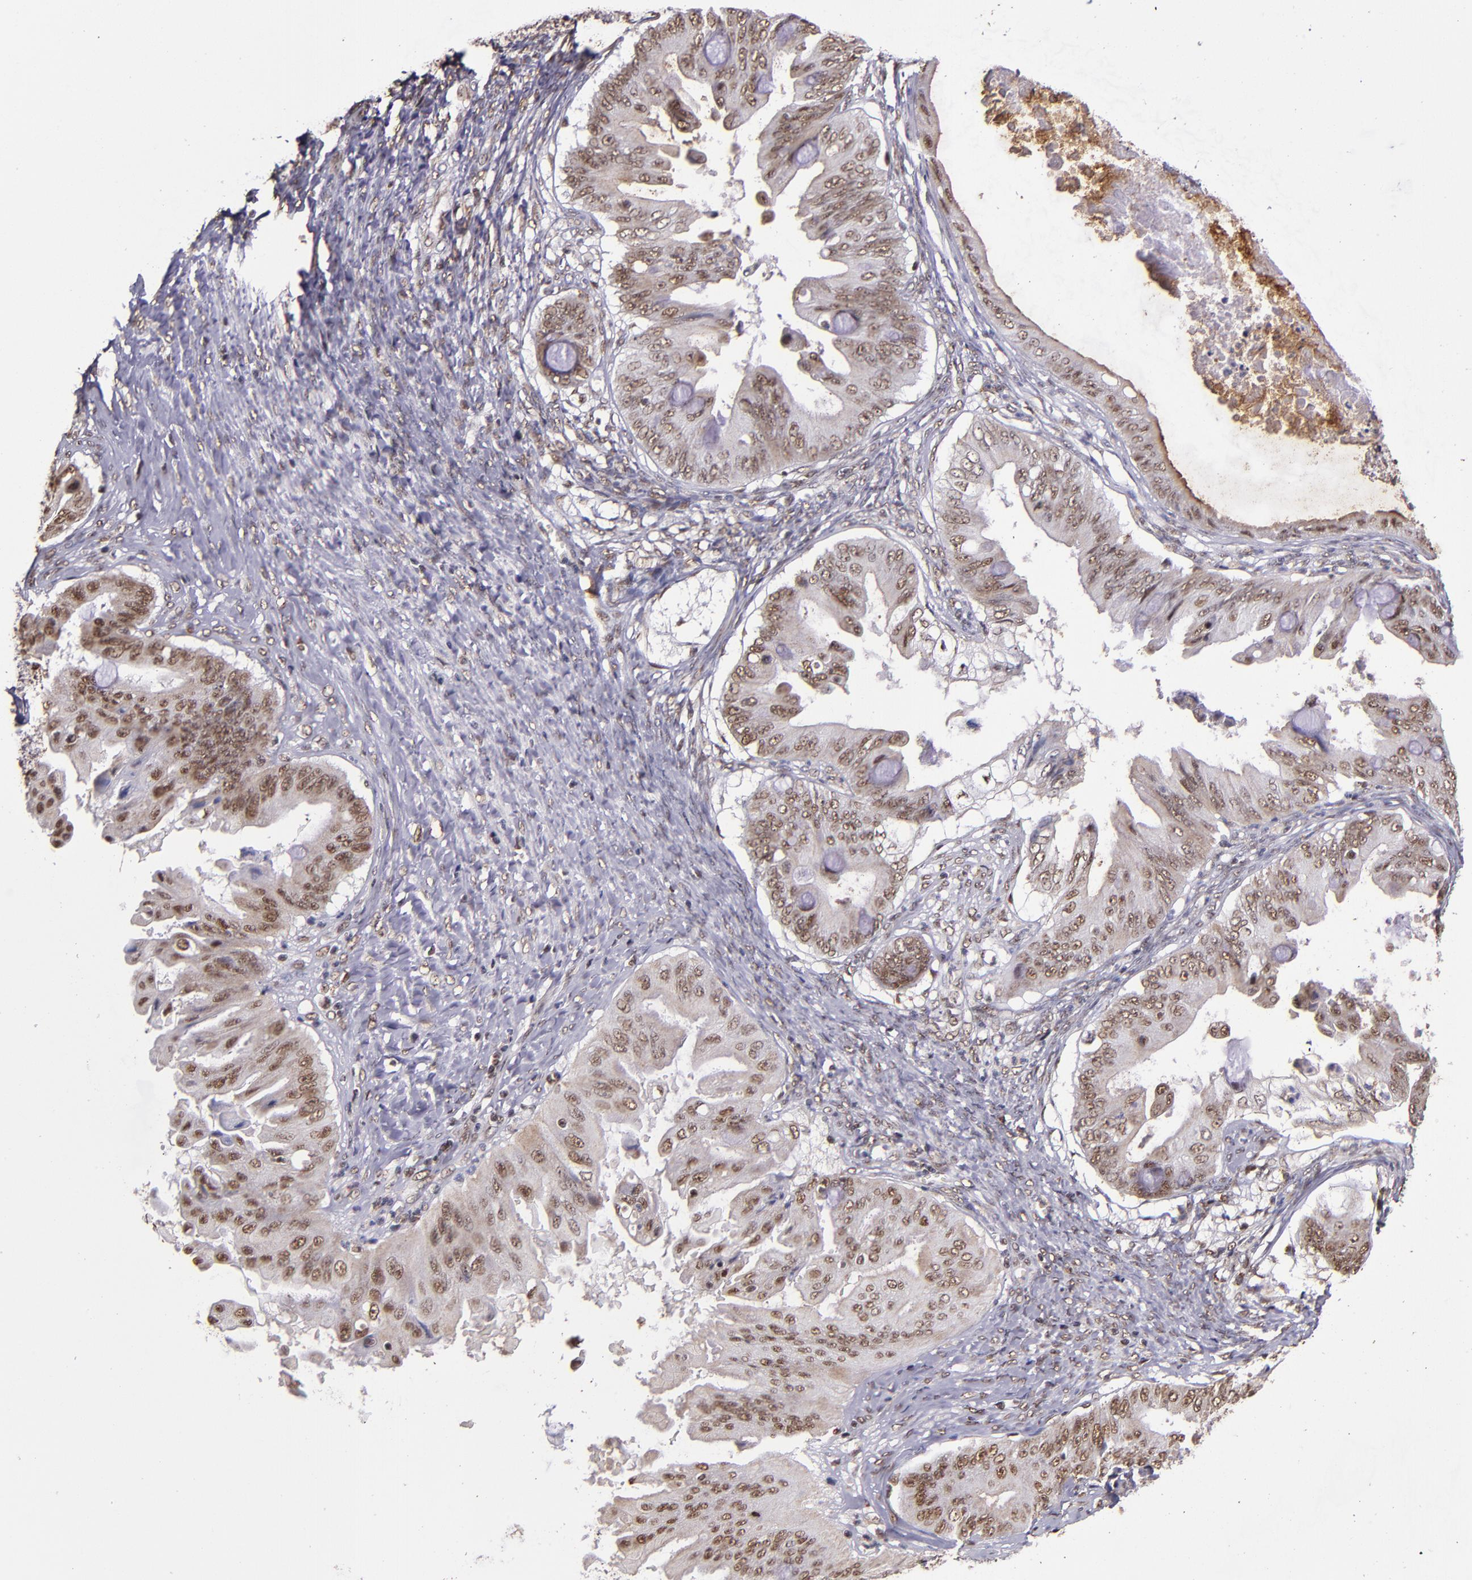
{"staining": {"intensity": "moderate", "quantity": "25%-75%", "location": "cytoplasmic/membranous,nuclear"}, "tissue": "ovarian cancer", "cell_type": "Tumor cells", "image_type": "cancer", "snomed": [{"axis": "morphology", "description": "Cystadenocarcinoma, mucinous, NOS"}, {"axis": "topography", "description": "Ovary"}], "caption": "A brown stain shows moderate cytoplasmic/membranous and nuclear positivity of a protein in ovarian cancer tumor cells.", "gene": "CECR2", "patient": {"sex": "female", "age": 37}}